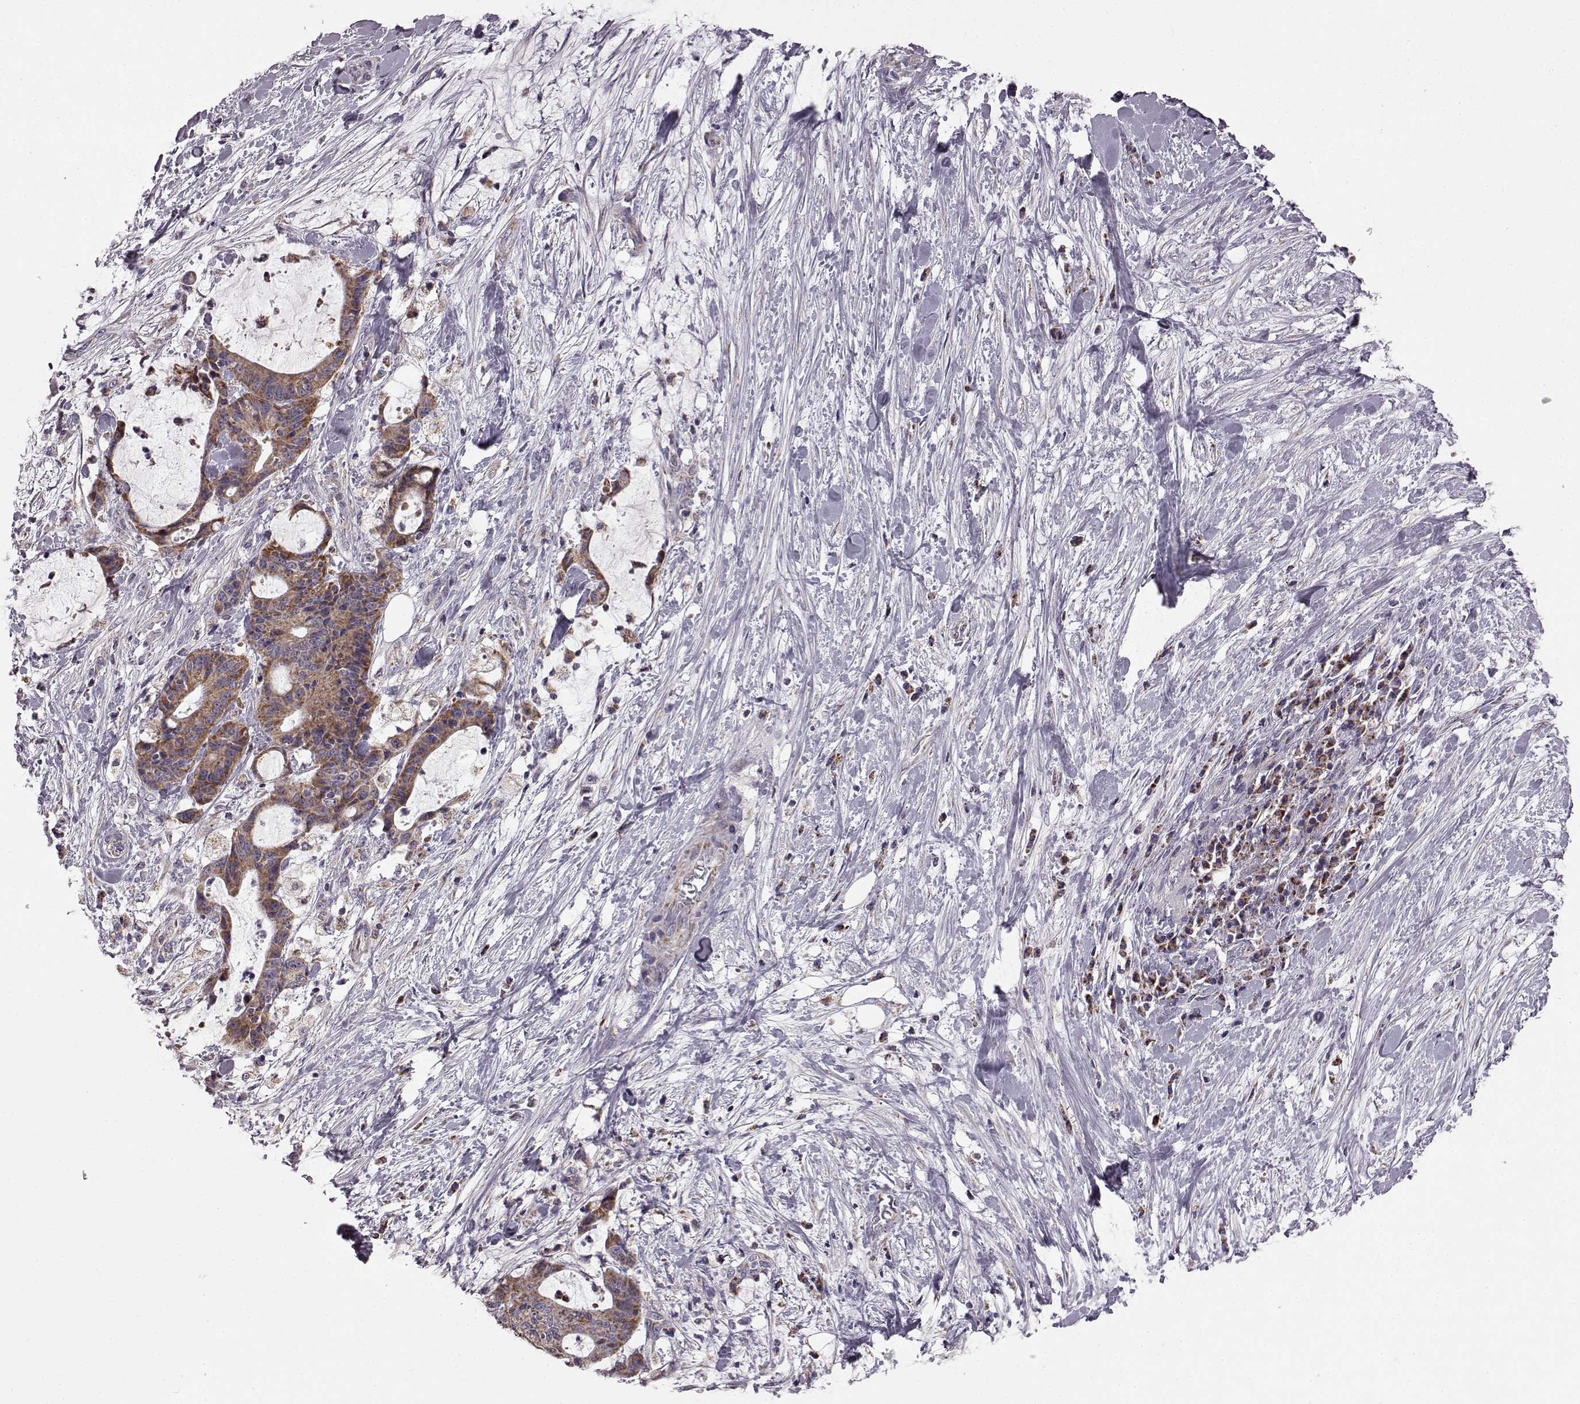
{"staining": {"intensity": "strong", "quantity": ">75%", "location": "cytoplasmic/membranous"}, "tissue": "liver cancer", "cell_type": "Tumor cells", "image_type": "cancer", "snomed": [{"axis": "morphology", "description": "Cholangiocarcinoma"}, {"axis": "topography", "description": "Liver"}], "caption": "Protein analysis of liver cholangiocarcinoma tissue reveals strong cytoplasmic/membranous staining in about >75% of tumor cells. (DAB (3,3'-diaminobenzidine) = brown stain, brightfield microscopy at high magnification).", "gene": "FAM8A1", "patient": {"sex": "female", "age": 73}}